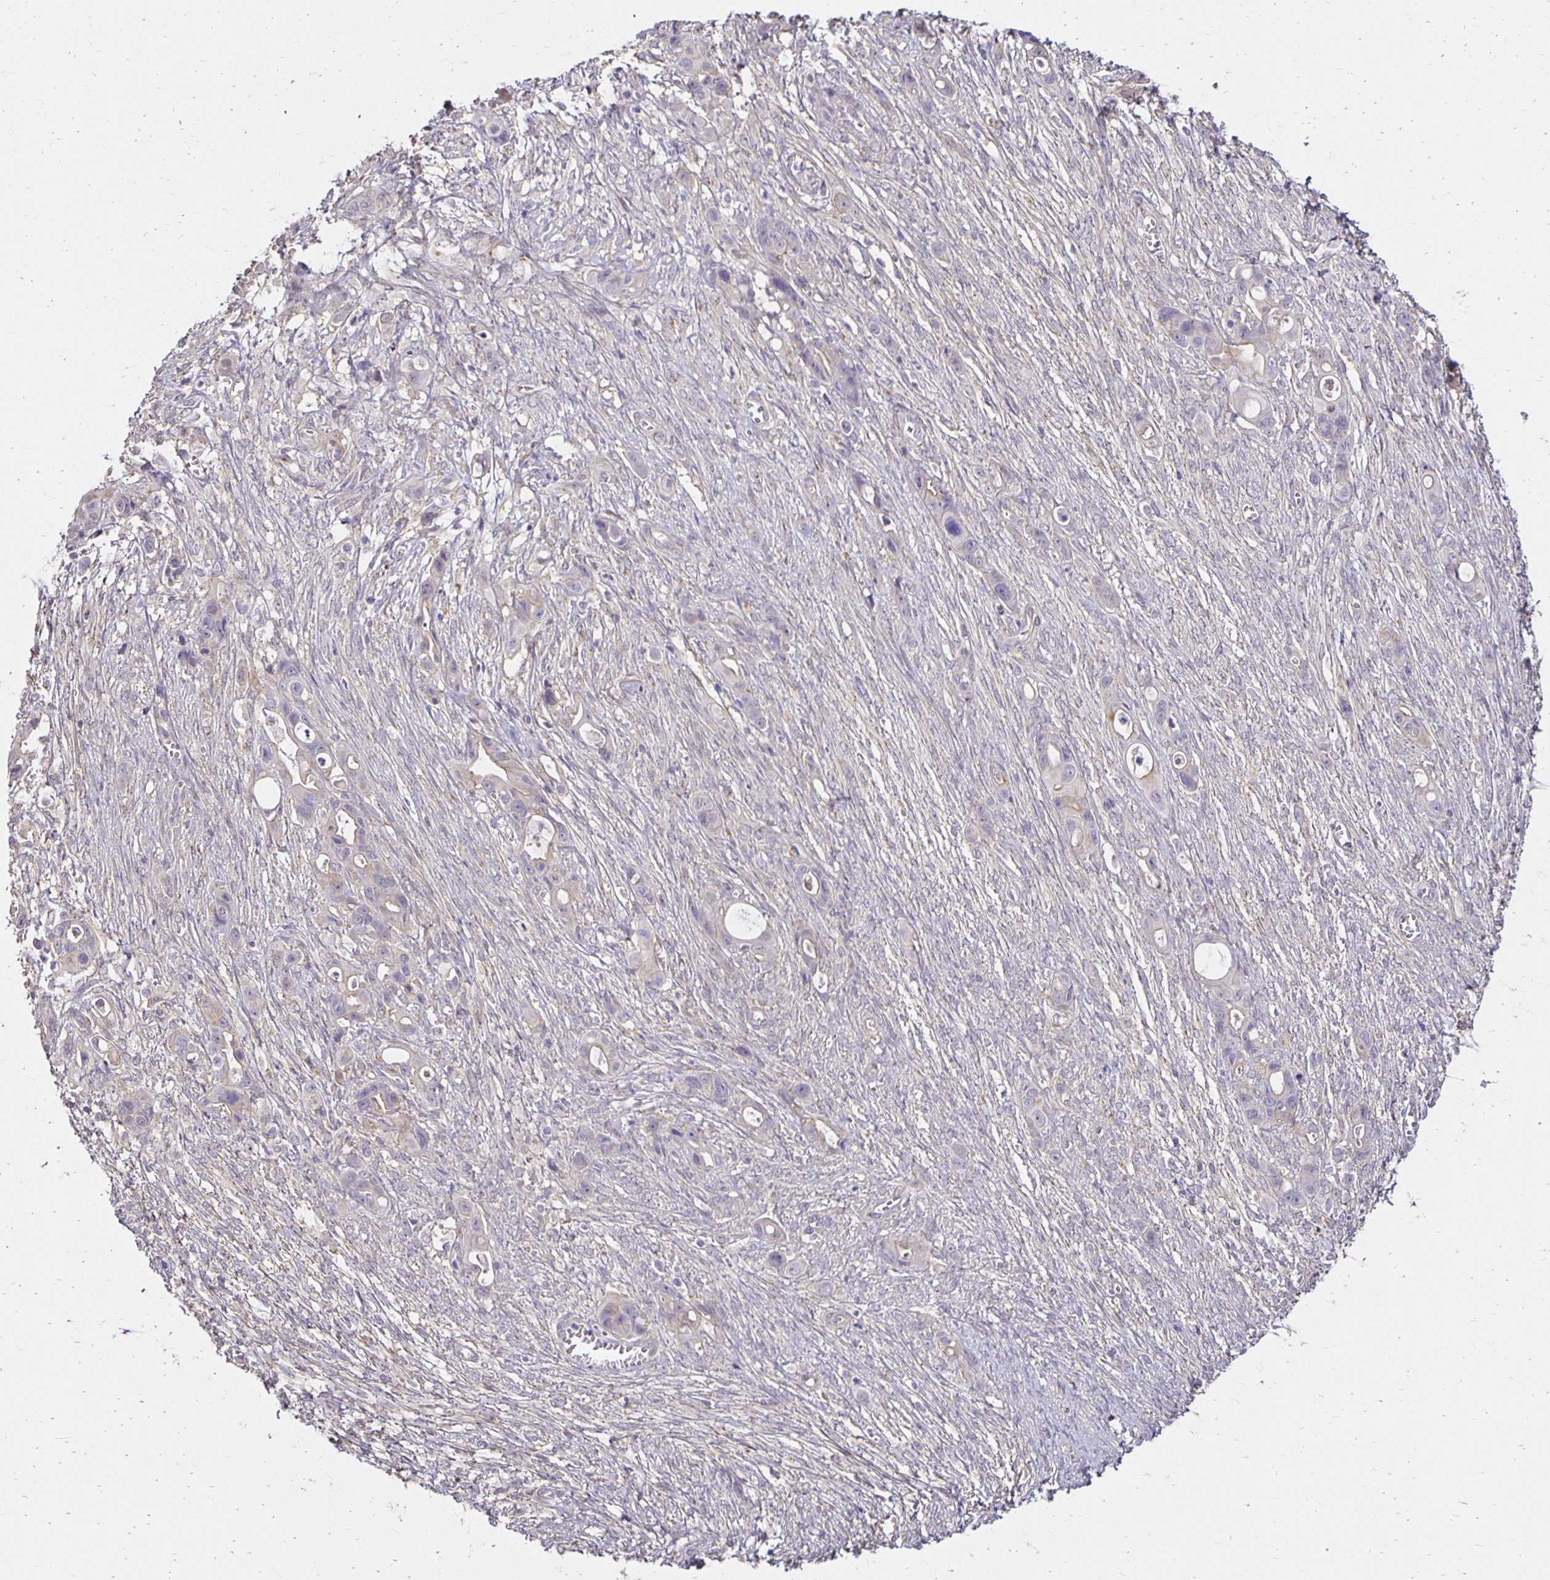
{"staining": {"intensity": "negative", "quantity": "none", "location": "none"}, "tissue": "ovarian cancer", "cell_type": "Tumor cells", "image_type": "cancer", "snomed": [{"axis": "morphology", "description": "Cystadenocarcinoma, mucinous, NOS"}, {"axis": "topography", "description": "Ovary"}], "caption": "A high-resolution photomicrograph shows immunohistochemistry (IHC) staining of ovarian cancer (mucinous cystadenocarcinoma), which displays no significant staining in tumor cells. (Immunohistochemistry (ihc), brightfield microscopy, high magnification).", "gene": "PNPLA3", "patient": {"sex": "female", "age": 70}}